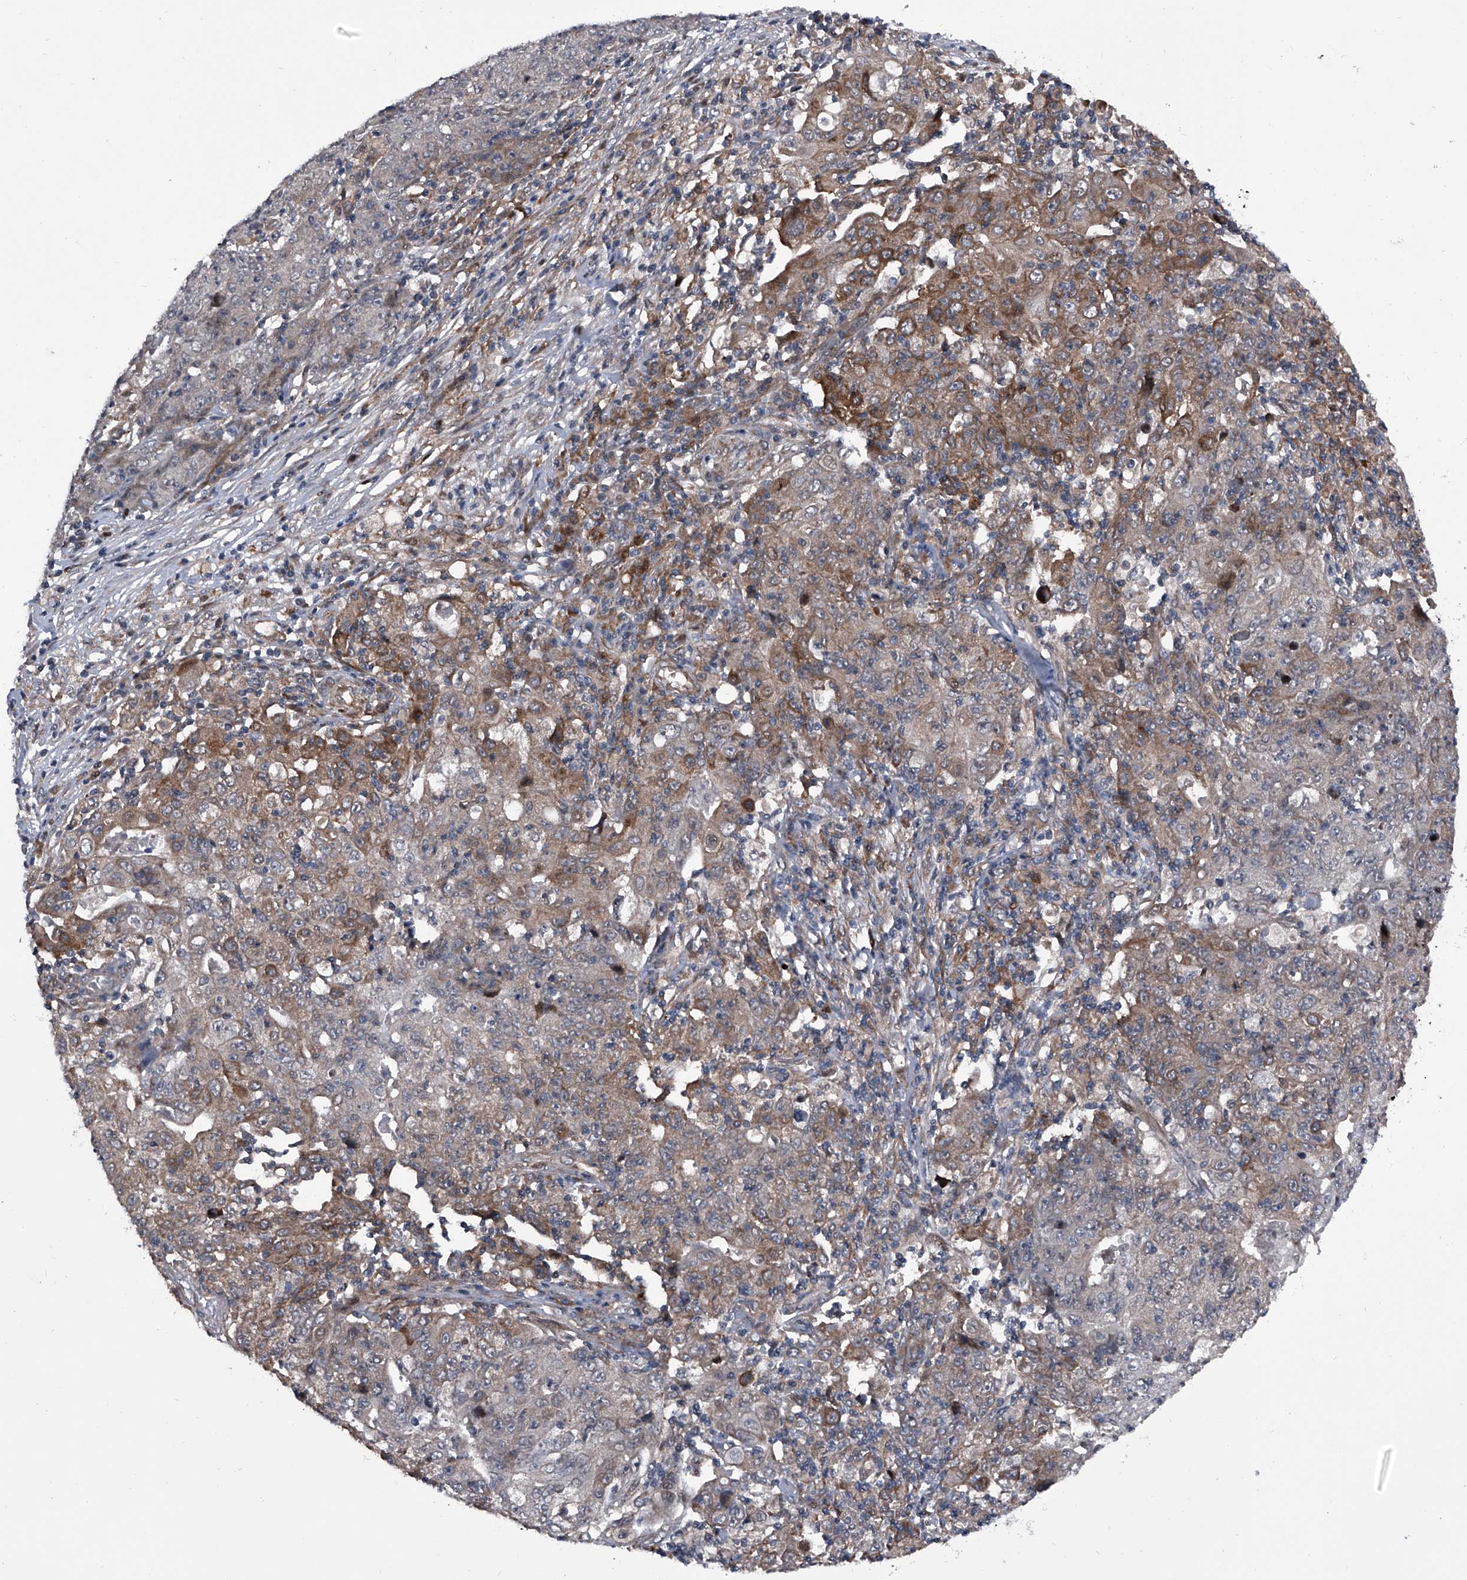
{"staining": {"intensity": "moderate", "quantity": "<25%", "location": "cytoplasmic/membranous"}, "tissue": "ovarian cancer", "cell_type": "Tumor cells", "image_type": "cancer", "snomed": [{"axis": "morphology", "description": "Carcinoma, endometroid"}, {"axis": "topography", "description": "Ovary"}], "caption": "A brown stain labels moderate cytoplasmic/membranous positivity of a protein in human ovarian cancer (endometroid carcinoma) tumor cells.", "gene": "ELK4", "patient": {"sex": "female", "age": 42}}